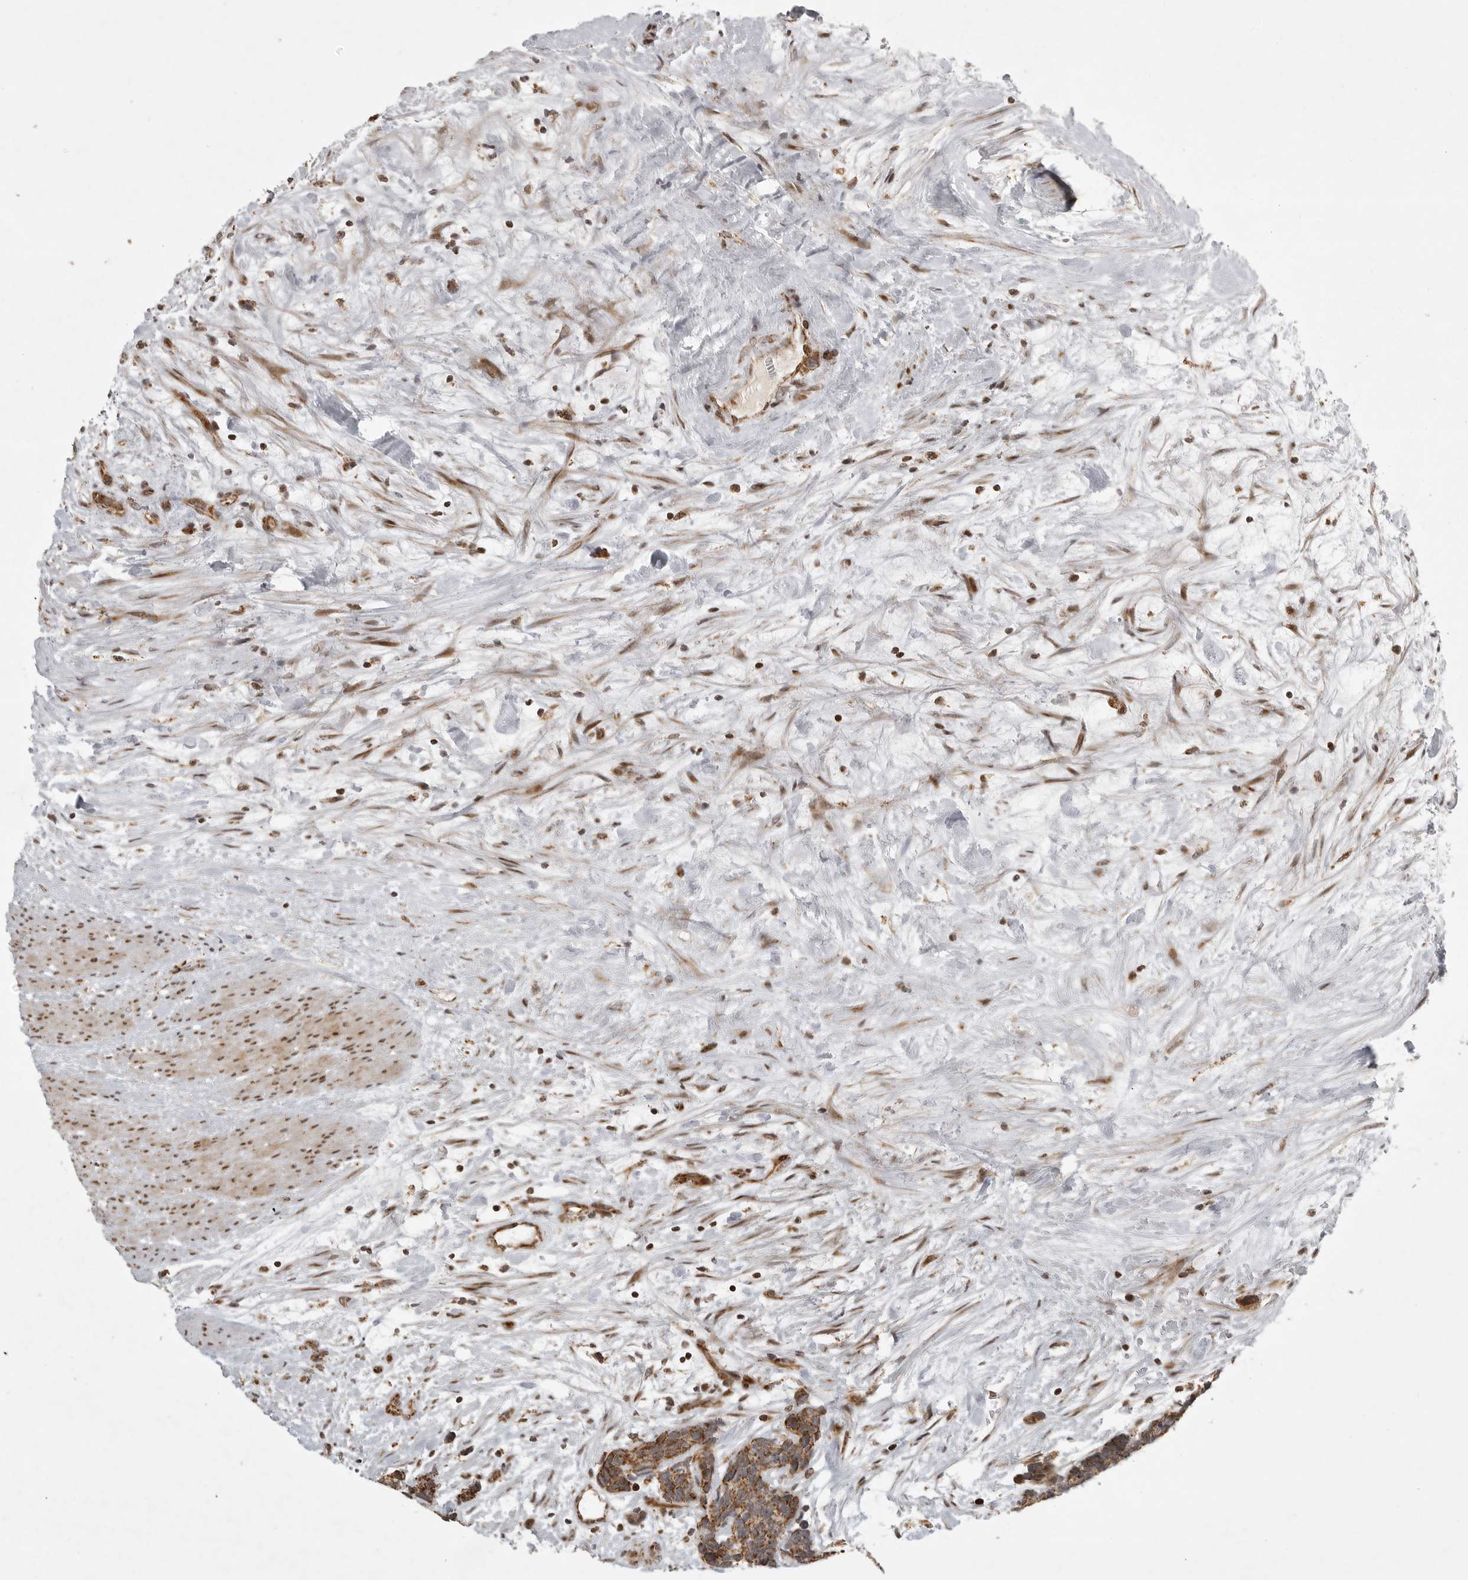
{"staining": {"intensity": "moderate", "quantity": ">75%", "location": "cytoplasmic/membranous"}, "tissue": "carcinoid", "cell_type": "Tumor cells", "image_type": "cancer", "snomed": [{"axis": "morphology", "description": "Carcinoma, NOS"}, {"axis": "morphology", "description": "Carcinoid, malignant, NOS"}, {"axis": "topography", "description": "Urinary bladder"}], "caption": "The histopathology image displays immunohistochemical staining of carcinoid (malignant). There is moderate cytoplasmic/membranous positivity is present in approximately >75% of tumor cells. Nuclei are stained in blue.", "gene": "NARS2", "patient": {"sex": "male", "age": 57}}